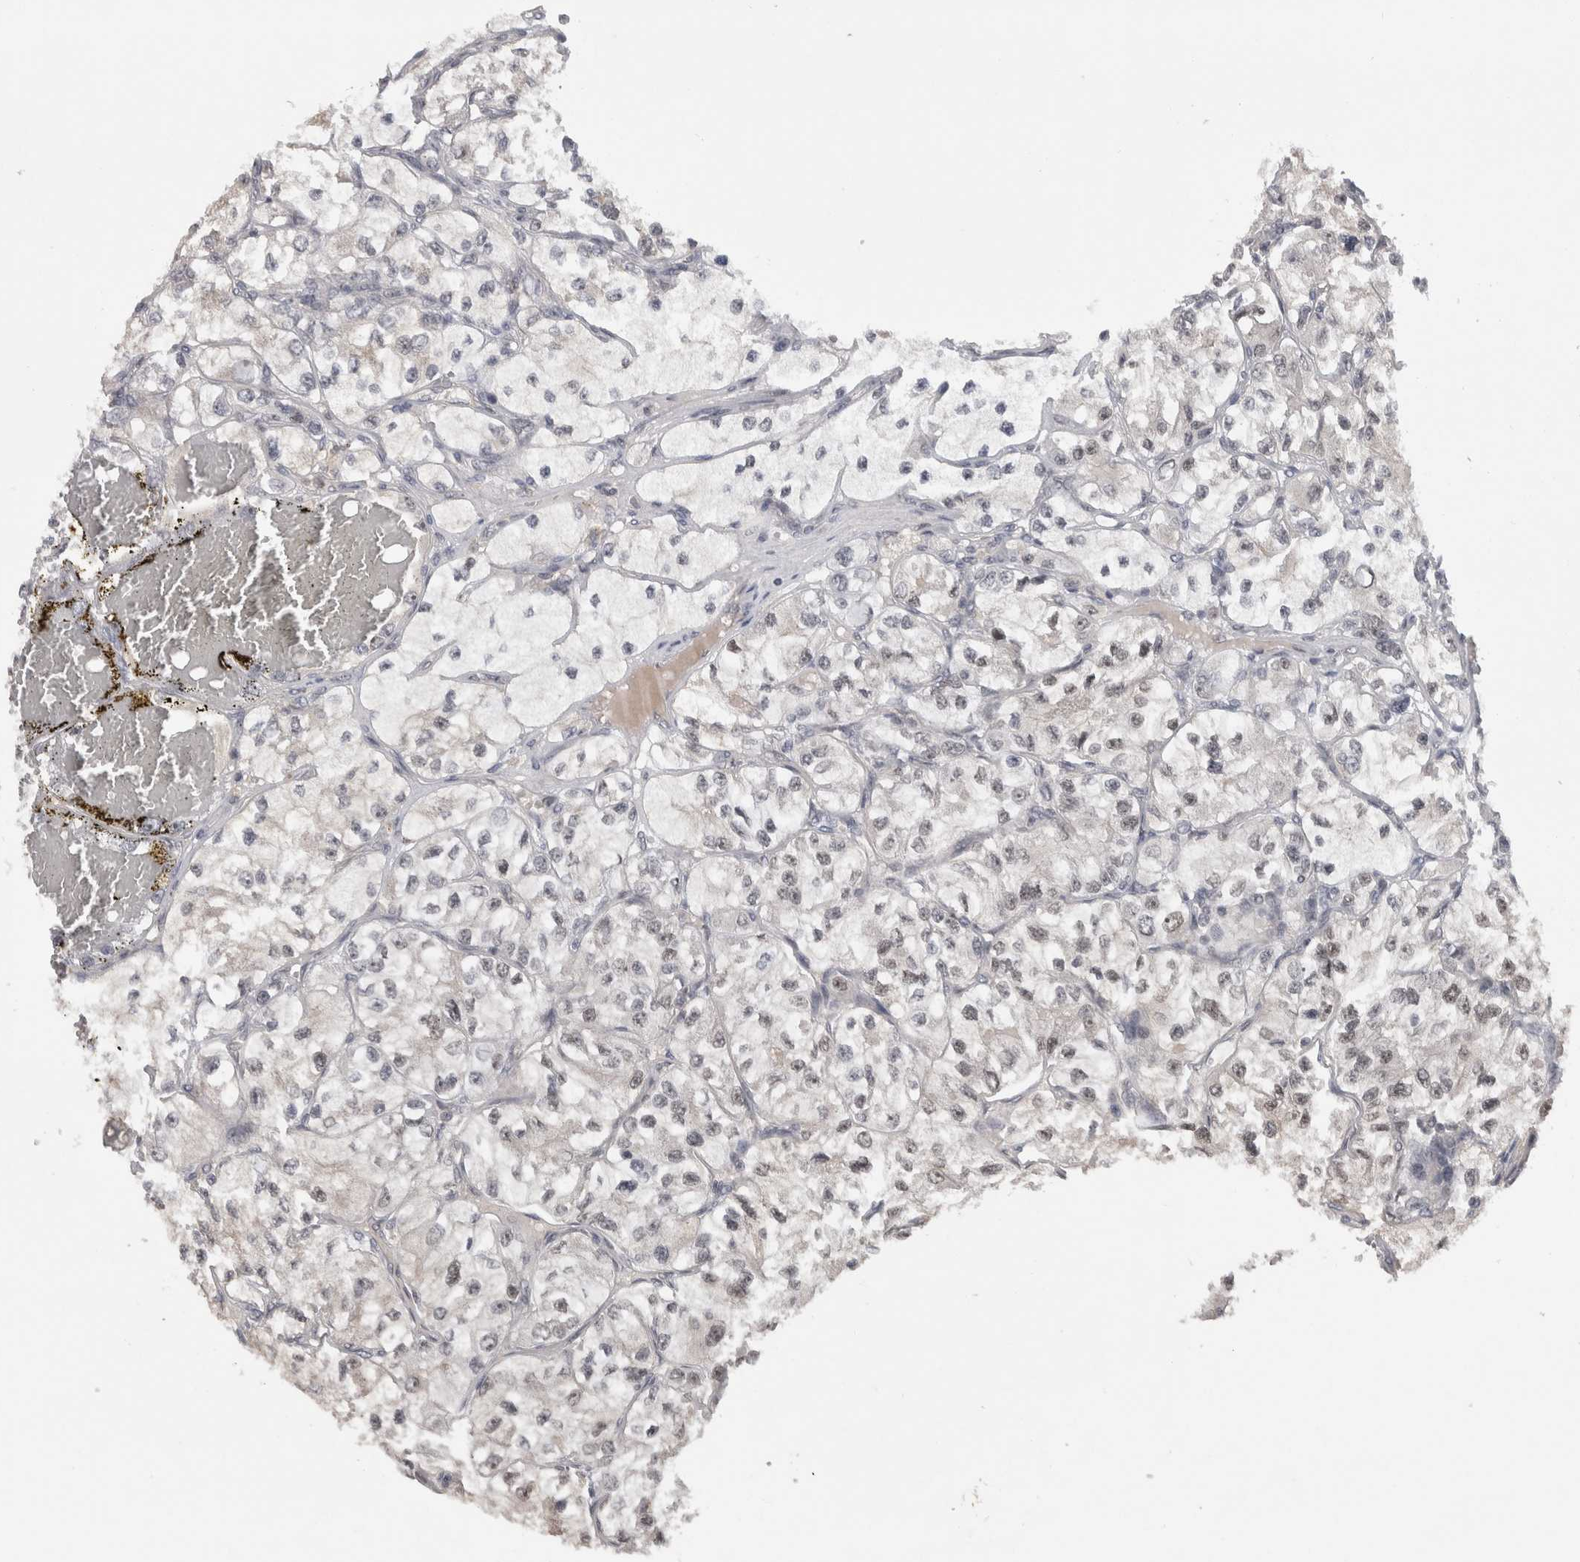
{"staining": {"intensity": "weak", "quantity": "<25%", "location": "nuclear"}, "tissue": "renal cancer", "cell_type": "Tumor cells", "image_type": "cancer", "snomed": [{"axis": "morphology", "description": "Adenocarcinoma, NOS"}, {"axis": "topography", "description": "Kidney"}], "caption": "Immunohistochemistry of human renal adenocarcinoma reveals no expression in tumor cells. Nuclei are stained in blue.", "gene": "RBM28", "patient": {"sex": "female", "age": 57}}